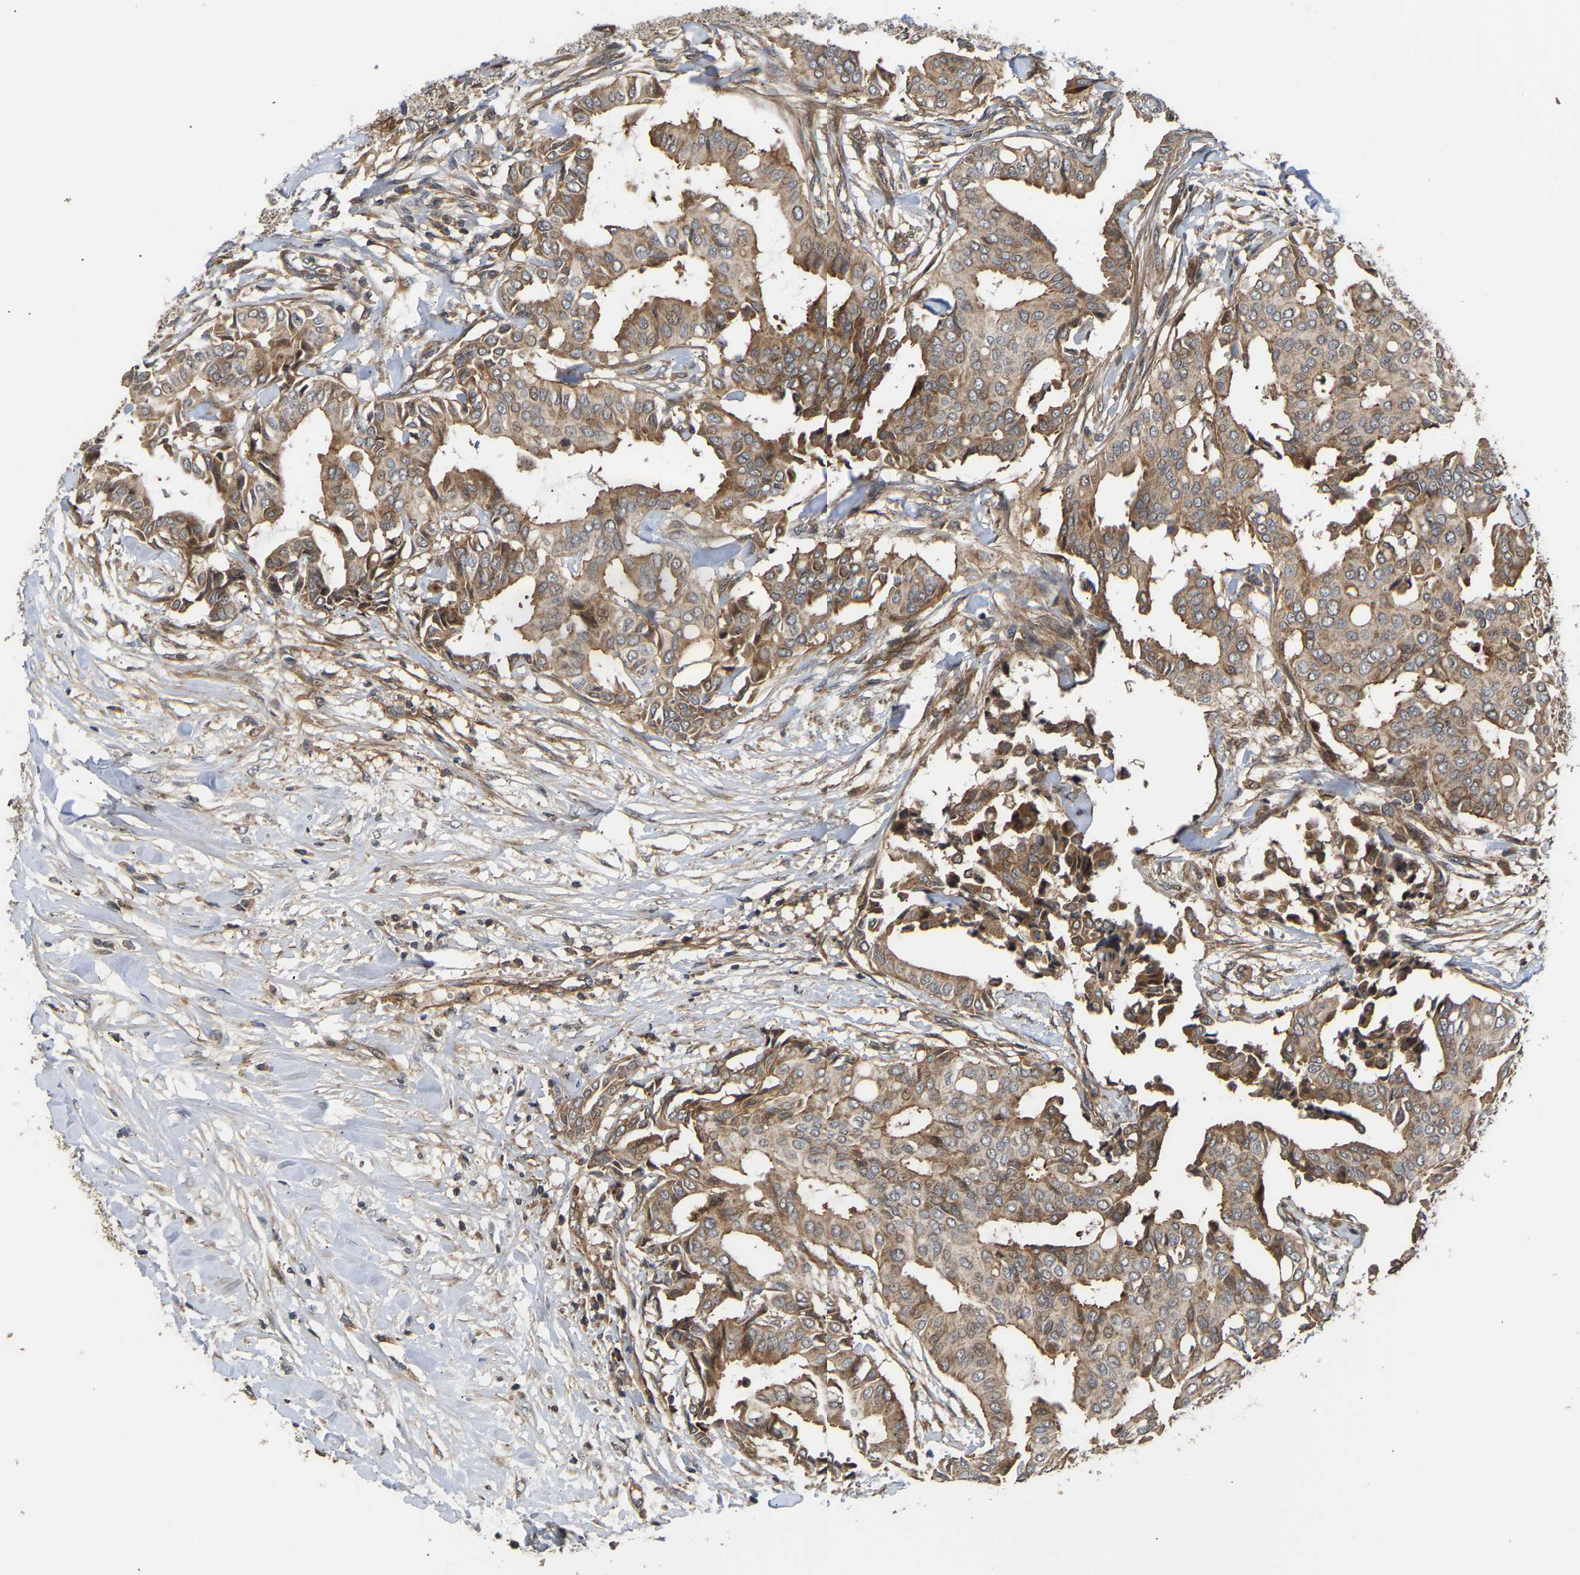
{"staining": {"intensity": "moderate", "quantity": ">75%", "location": "cytoplasmic/membranous"}, "tissue": "head and neck cancer", "cell_type": "Tumor cells", "image_type": "cancer", "snomed": [{"axis": "morphology", "description": "Adenocarcinoma, NOS"}, {"axis": "topography", "description": "Salivary gland"}, {"axis": "topography", "description": "Head-Neck"}], "caption": "This photomicrograph exhibits IHC staining of head and neck cancer, with medium moderate cytoplasmic/membranous staining in approximately >75% of tumor cells.", "gene": "STAU1", "patient": {"sex": "female", "age": 59}}